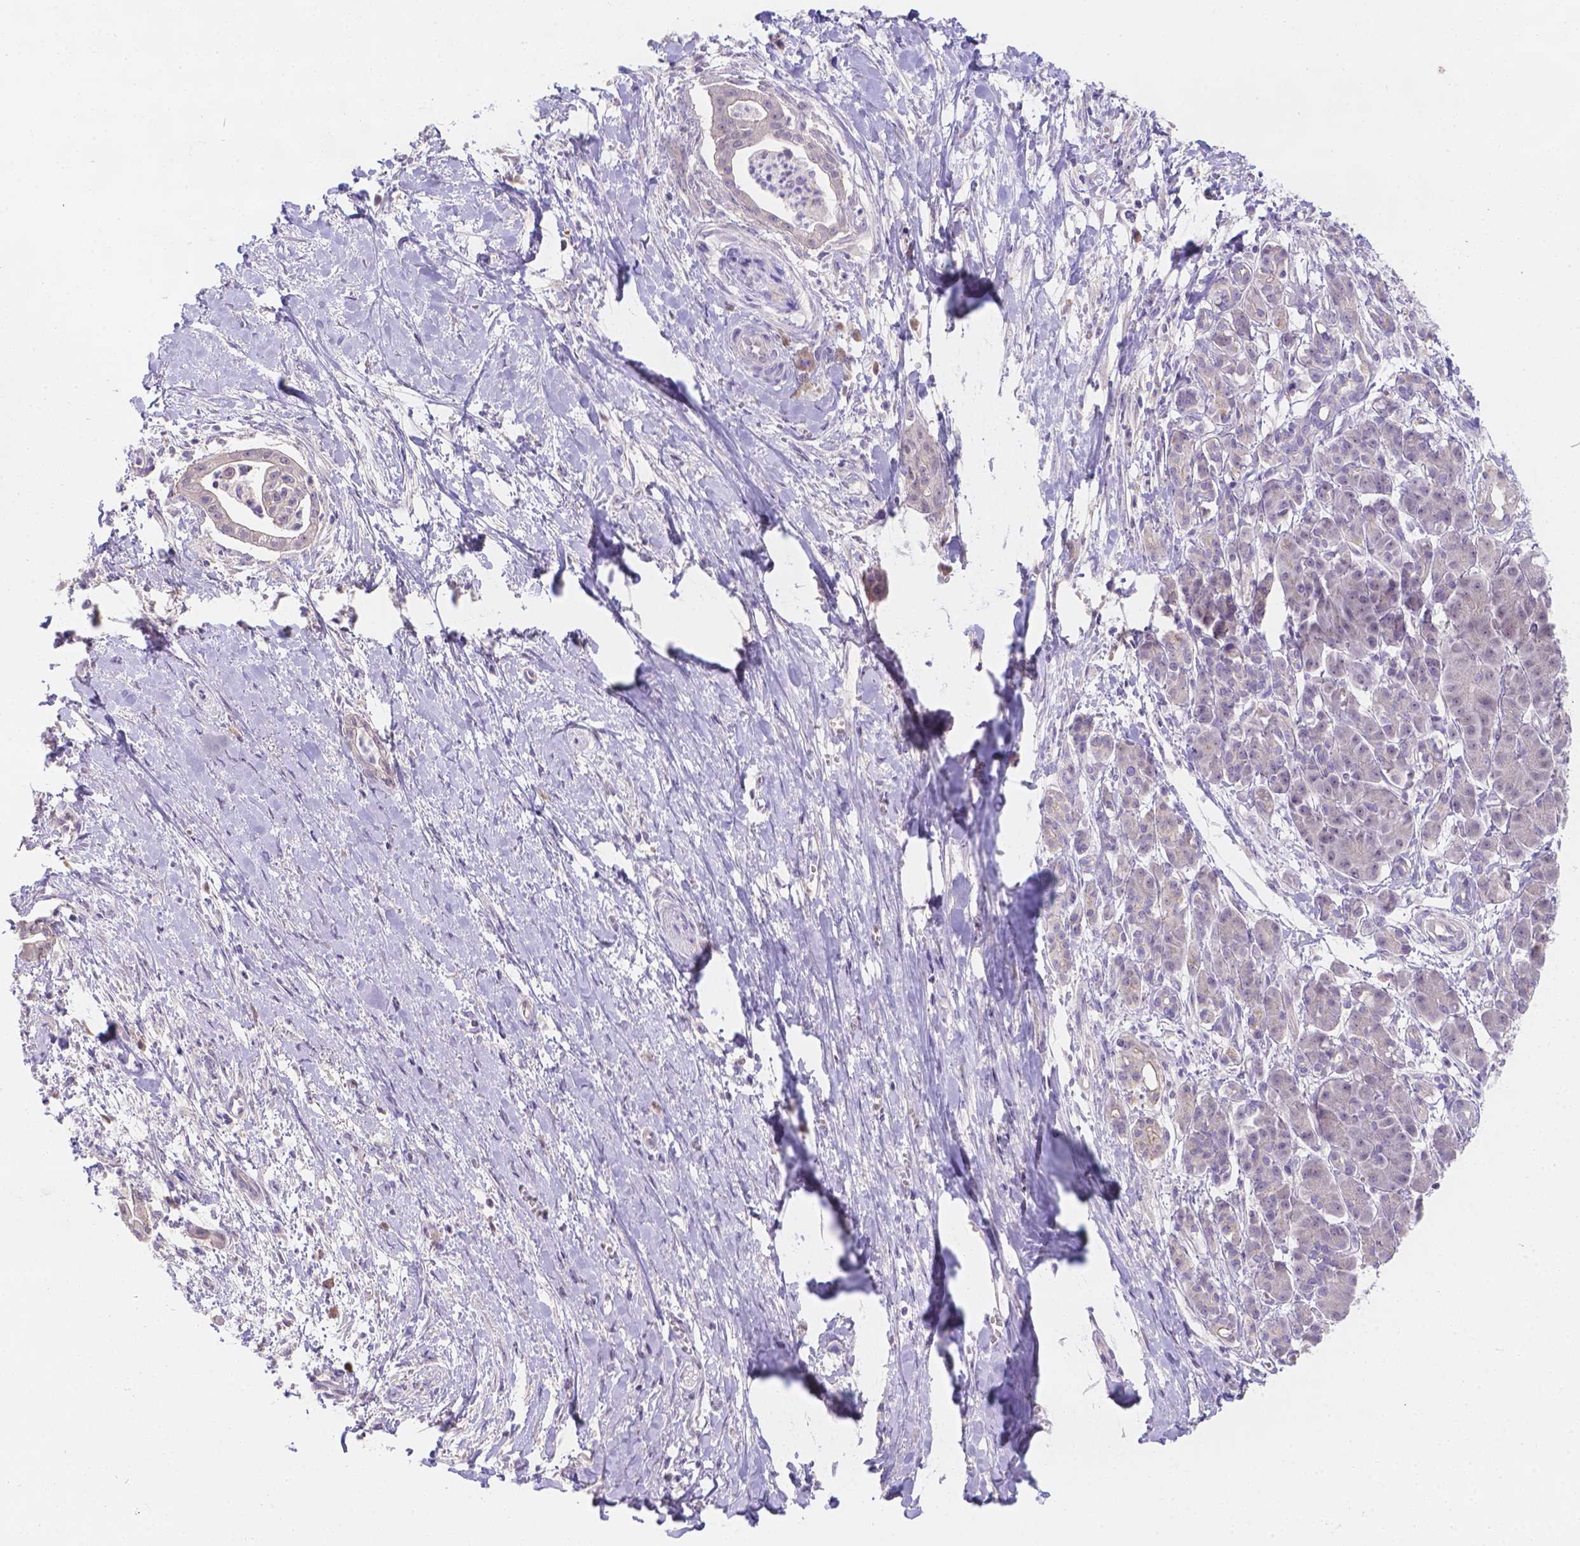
{"staining": {"intensity": "weak", "quantity": "<25%", "location": "cytoplasmic/membranous"}, "tissue": "pancreatic cancer", "cell_type": "Tumor cells", "image_type": "cancer", "snomed": [{"axis": "morphology", "description": "Normal tissue, NOS"}, {"axis": "morphology", "description": "Adenocarcinoma, NOS"}, {"axis": "topography", "description": "Lymph node"}, {"axis": "topography", "description": "Pancreas"}], "caption": "DAB (3,3'-diaminobenzidine) immunohistochemical staining of adenocarcinoma (pancreatic) shows no significant expression in tumor cells.", "gene": "CD96", "patient": {"sex": "female", "age": 58}}